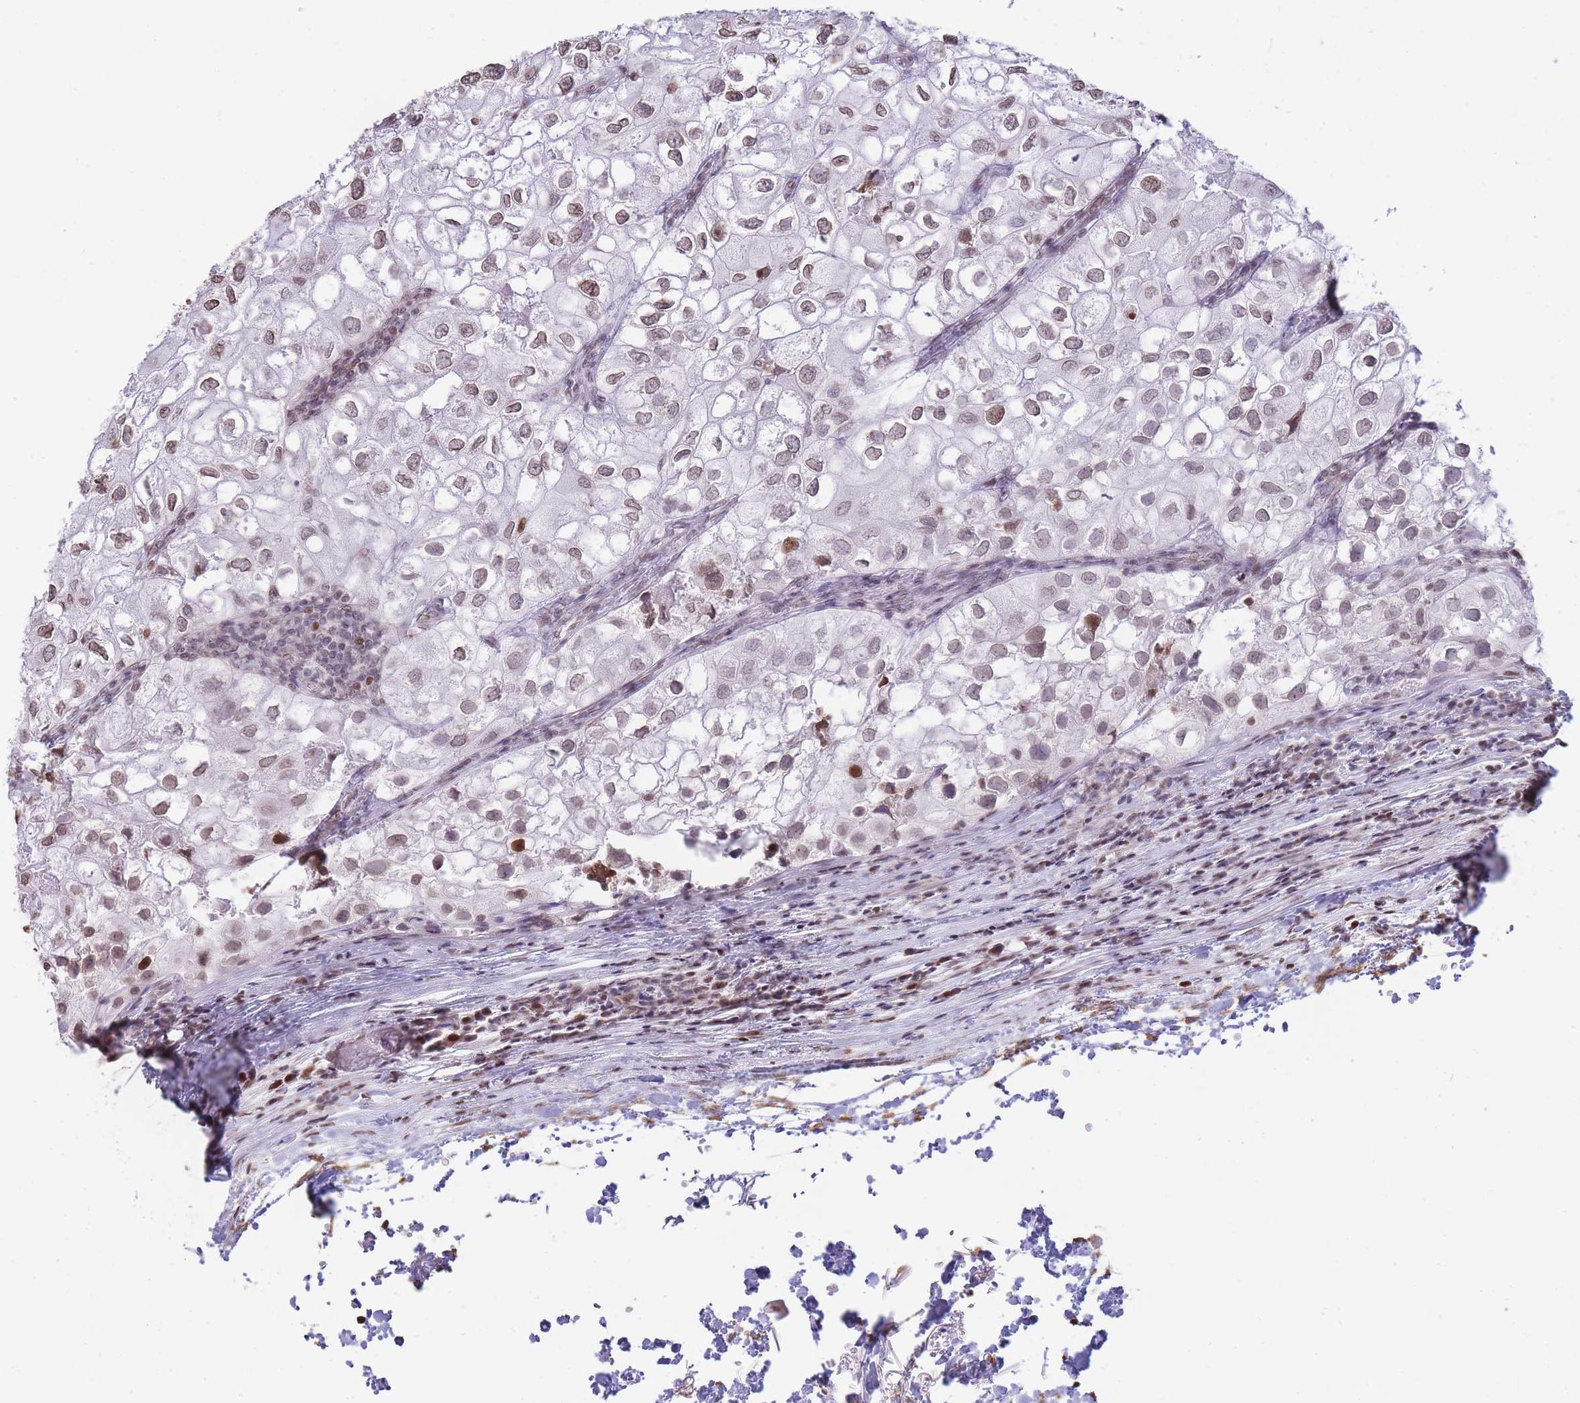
{"staining": {"intensity": "weak", "quantity": ">75%", "location": "nuclear"}, "tissue": "urothelial cancer", "cell_type": "Tumor cells", "image_type": "cancer", "snomed": [{"axis": "morphology", "description": "Urothelial carcinoma, High grade"}, {"axis": "topography", "description": "Urinary bladder"}], "caption": "A high-resolution image shows immunohistochemistry (IHC) staining of urothelial cancer, which displays weak nuclear expression in approximately >75% of tumor cells.", "gene": "SHISAL1", "patient": {"sex": "male", "age": 64}}